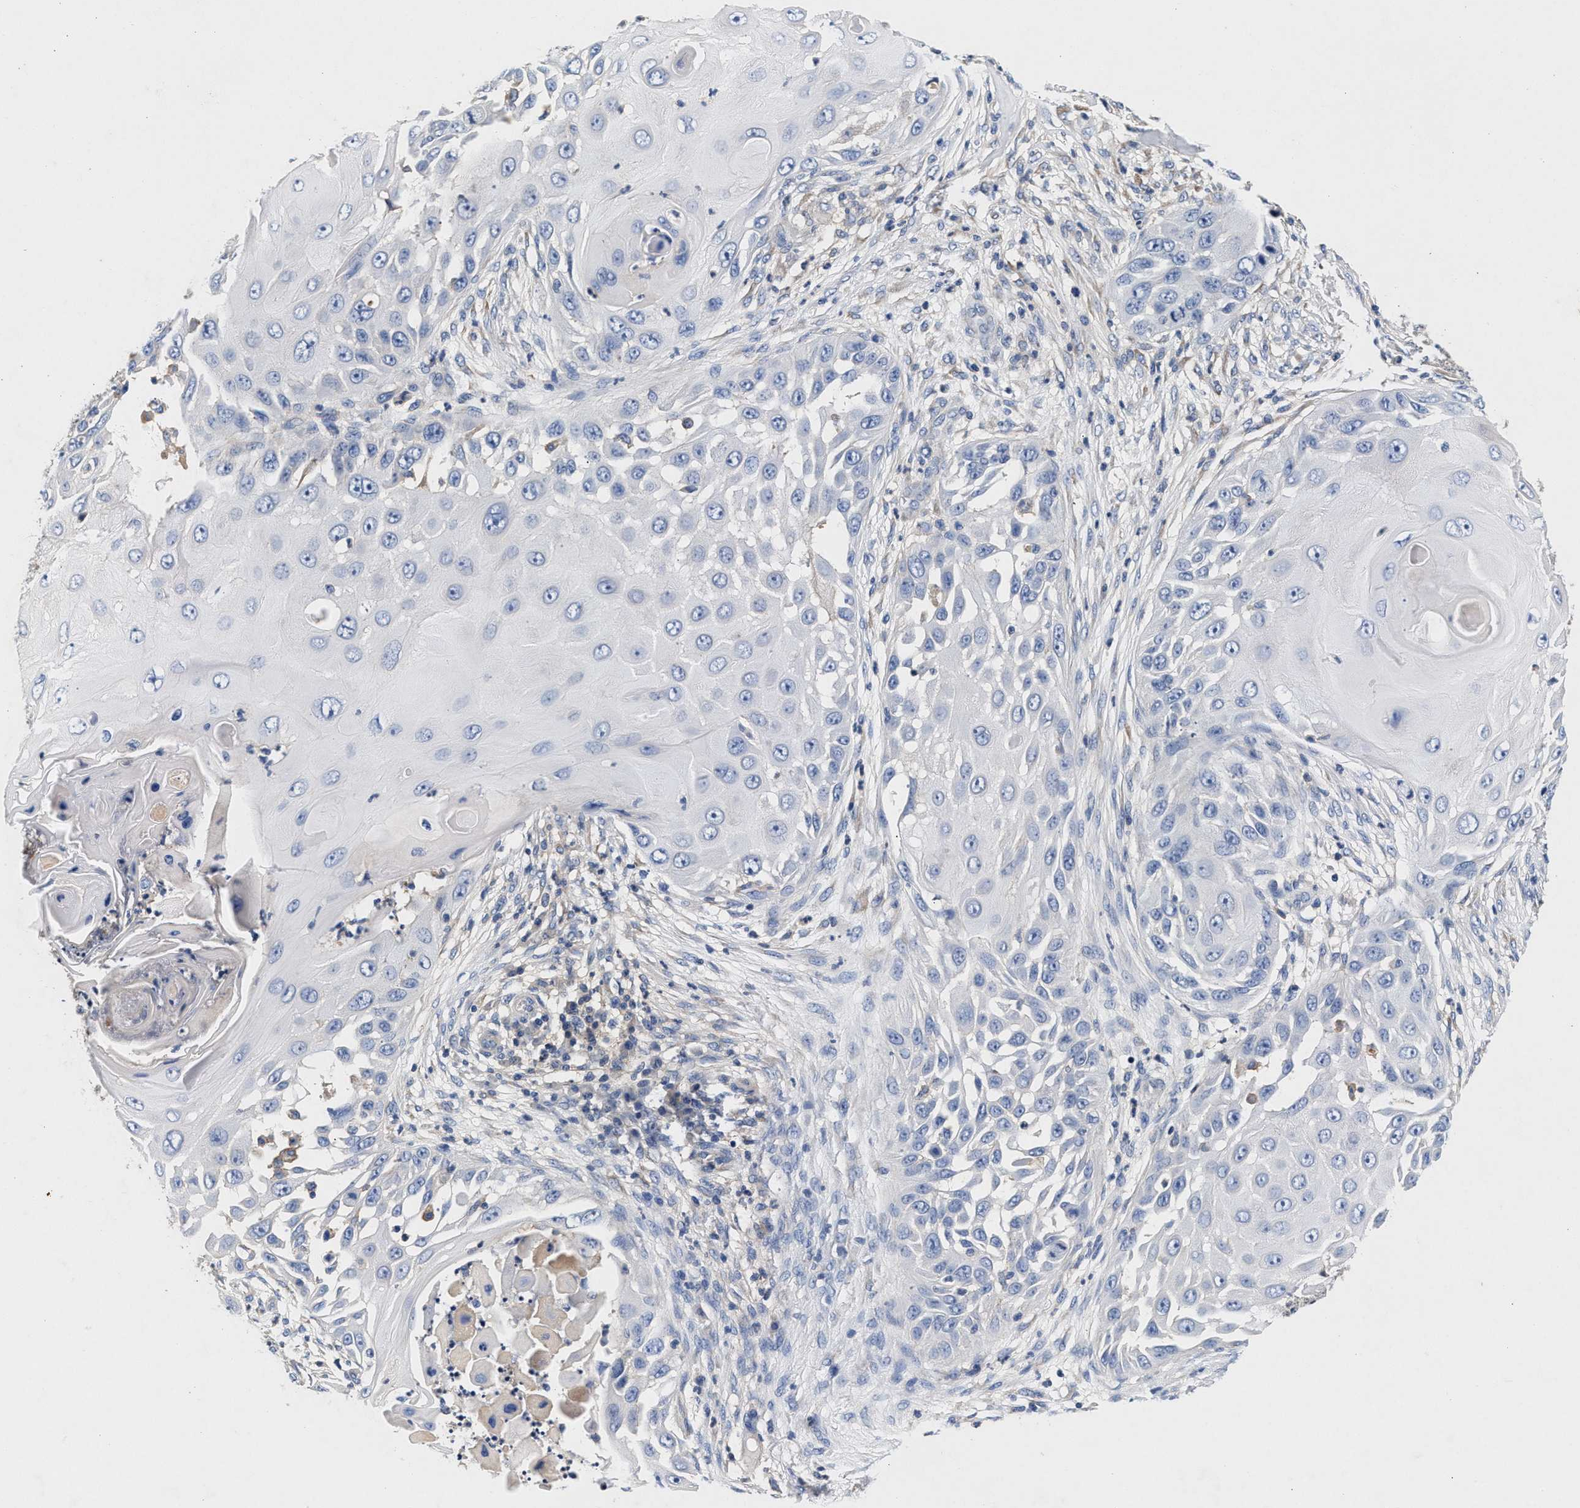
{"staining": {"intensity": "negative", "quantity": "none", "location": "none"}, "tissue": "skin cancer", "cell_type": "Tumor cells", "image_type": "cancer", "snomed": [{"axis": "morphology", "description": "Squamous cell carcinoma, NOS"}, {"axis": "topography", "description": "Skin"}], "caption": "Immunohistochemistry (IHC) image of neoplastic tissue: squamous cell carcinoma (skin) stained with DAB (3,3'-diaminobenzidine) displays no significant protein positivity in tumor cells.", "gene": "GNAI3", "patient": {"sex": "female", "age": 44}}